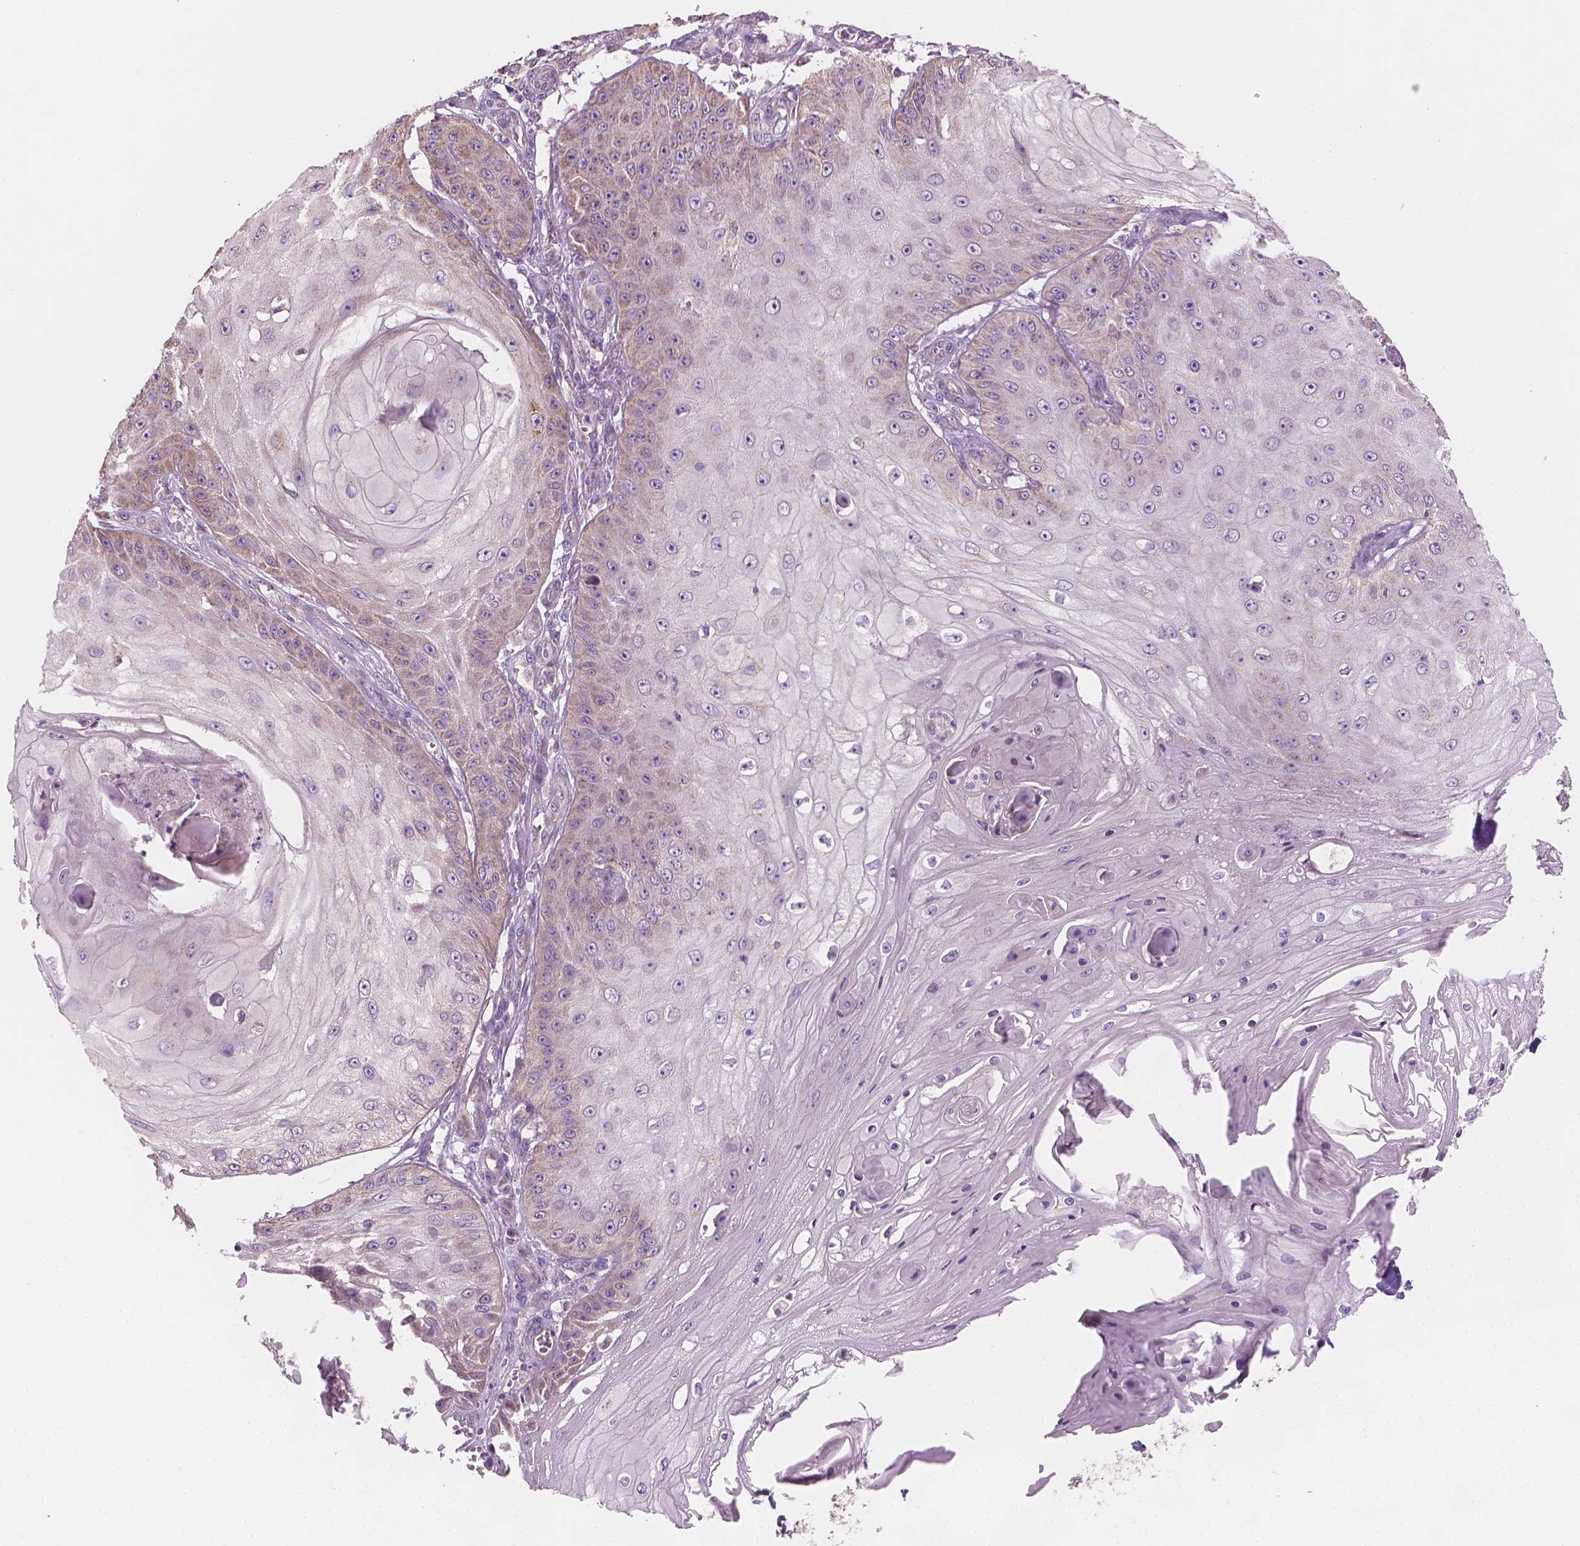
{"staining": {"intensity": "weak", "quantity": "25%-75%", "location": "cytoplasmic/membranous"}, "tissue": "skin cancer", "cell_type": "Tumor cells", "image_type": "cancer", "snomed": [{"axis": "morphology", "description": "Squamous cell carcinoma, NOS"}, {"axis": "topography", "description": "Skin"}], "caption": "There is low levels of weak cytoplasmic/membranous staining in tumor cells of squamous cell carcinoma (skin), as demonstrated by immunohistochemical staining (brown color).", "gene": "TTC29", "patient": {"sex": "male", "age": 70}}